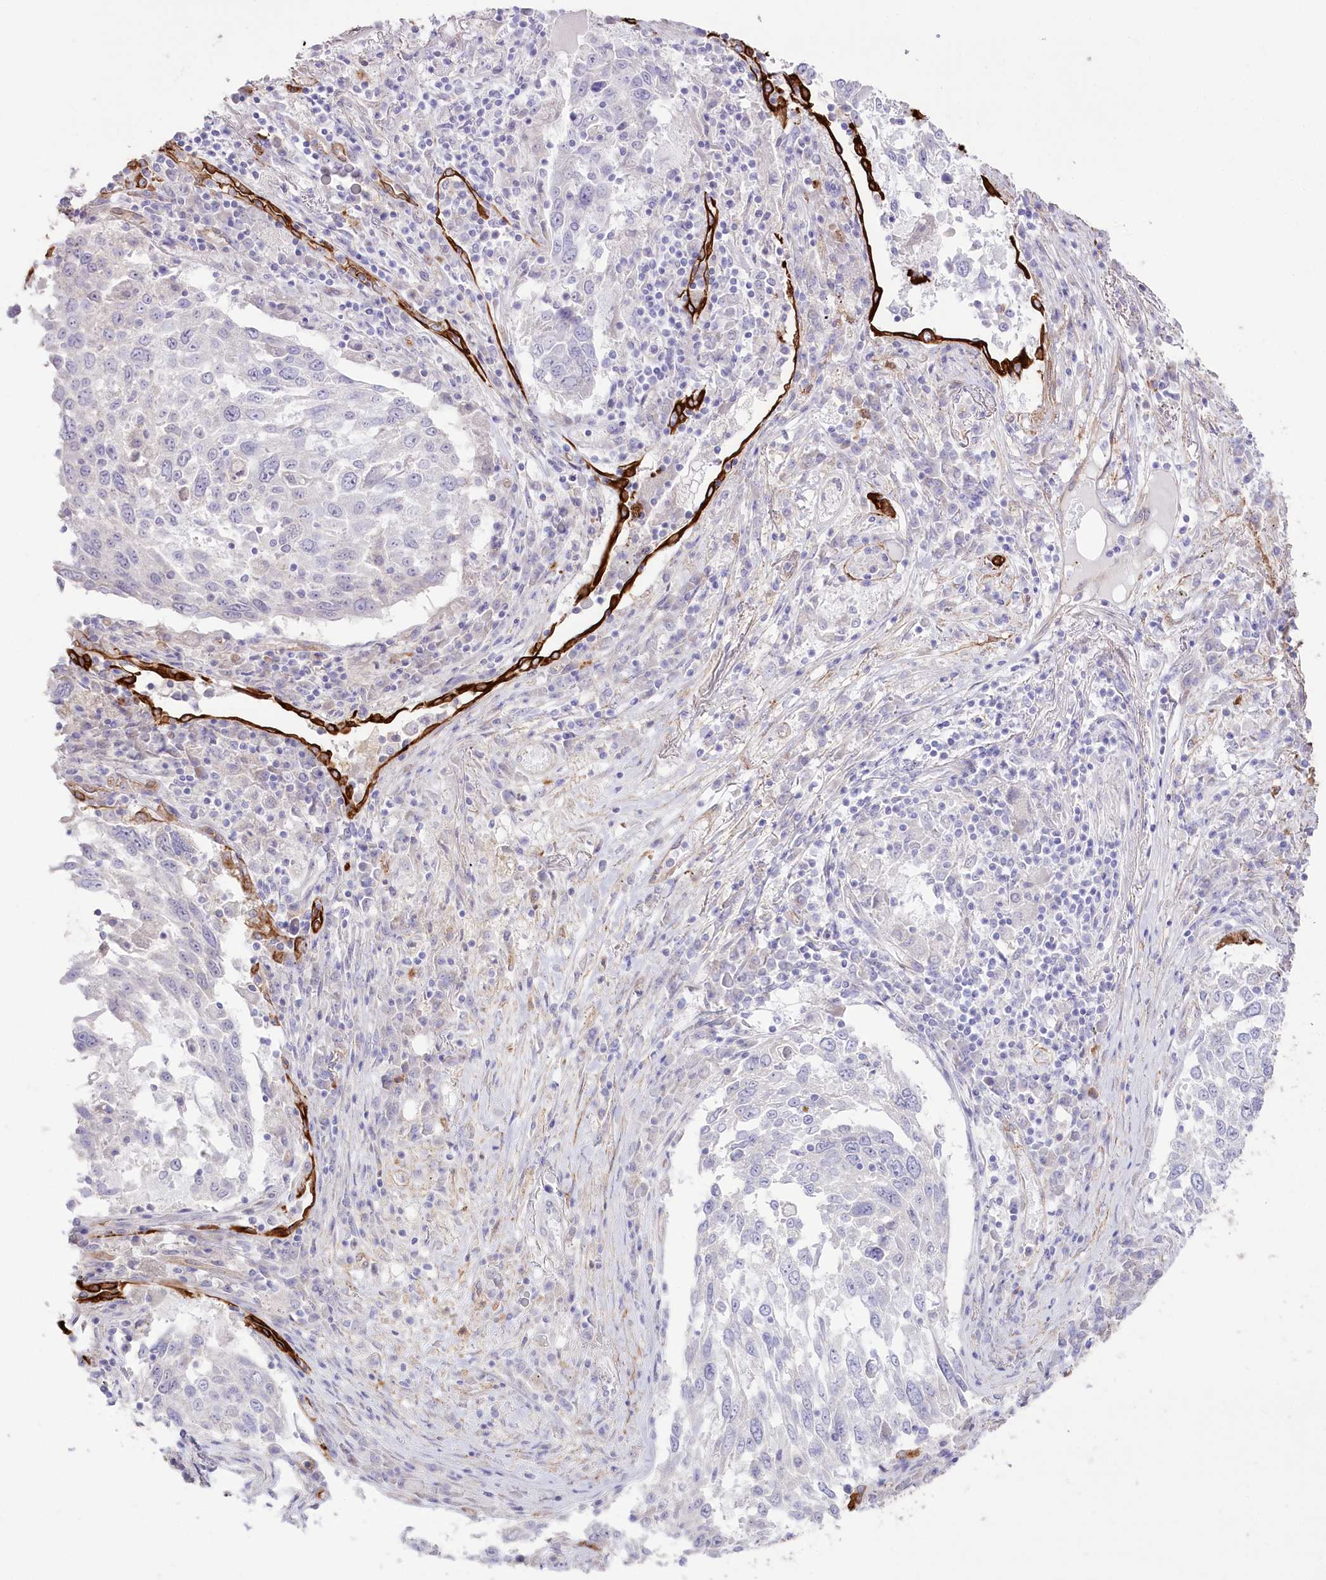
{"staining": {"intensity": "negative", "quantity": "none", "location": "none"}, "tissue": "lung cancer", "cell_type": "Tumor cells", "image_type": "cancer", "snomed": [{"axis": "morphology", "description": "Squamous cell carcinoma, NOS"}, {"axis": "topography", "description": "Lung"}], "caption": "Immunohistochemical staining of lung squamous cell carcinoma displays no significant staining in tumor cells.", "gene": "SLC39A10", "patient": {"sex": "male", "age": 65}}